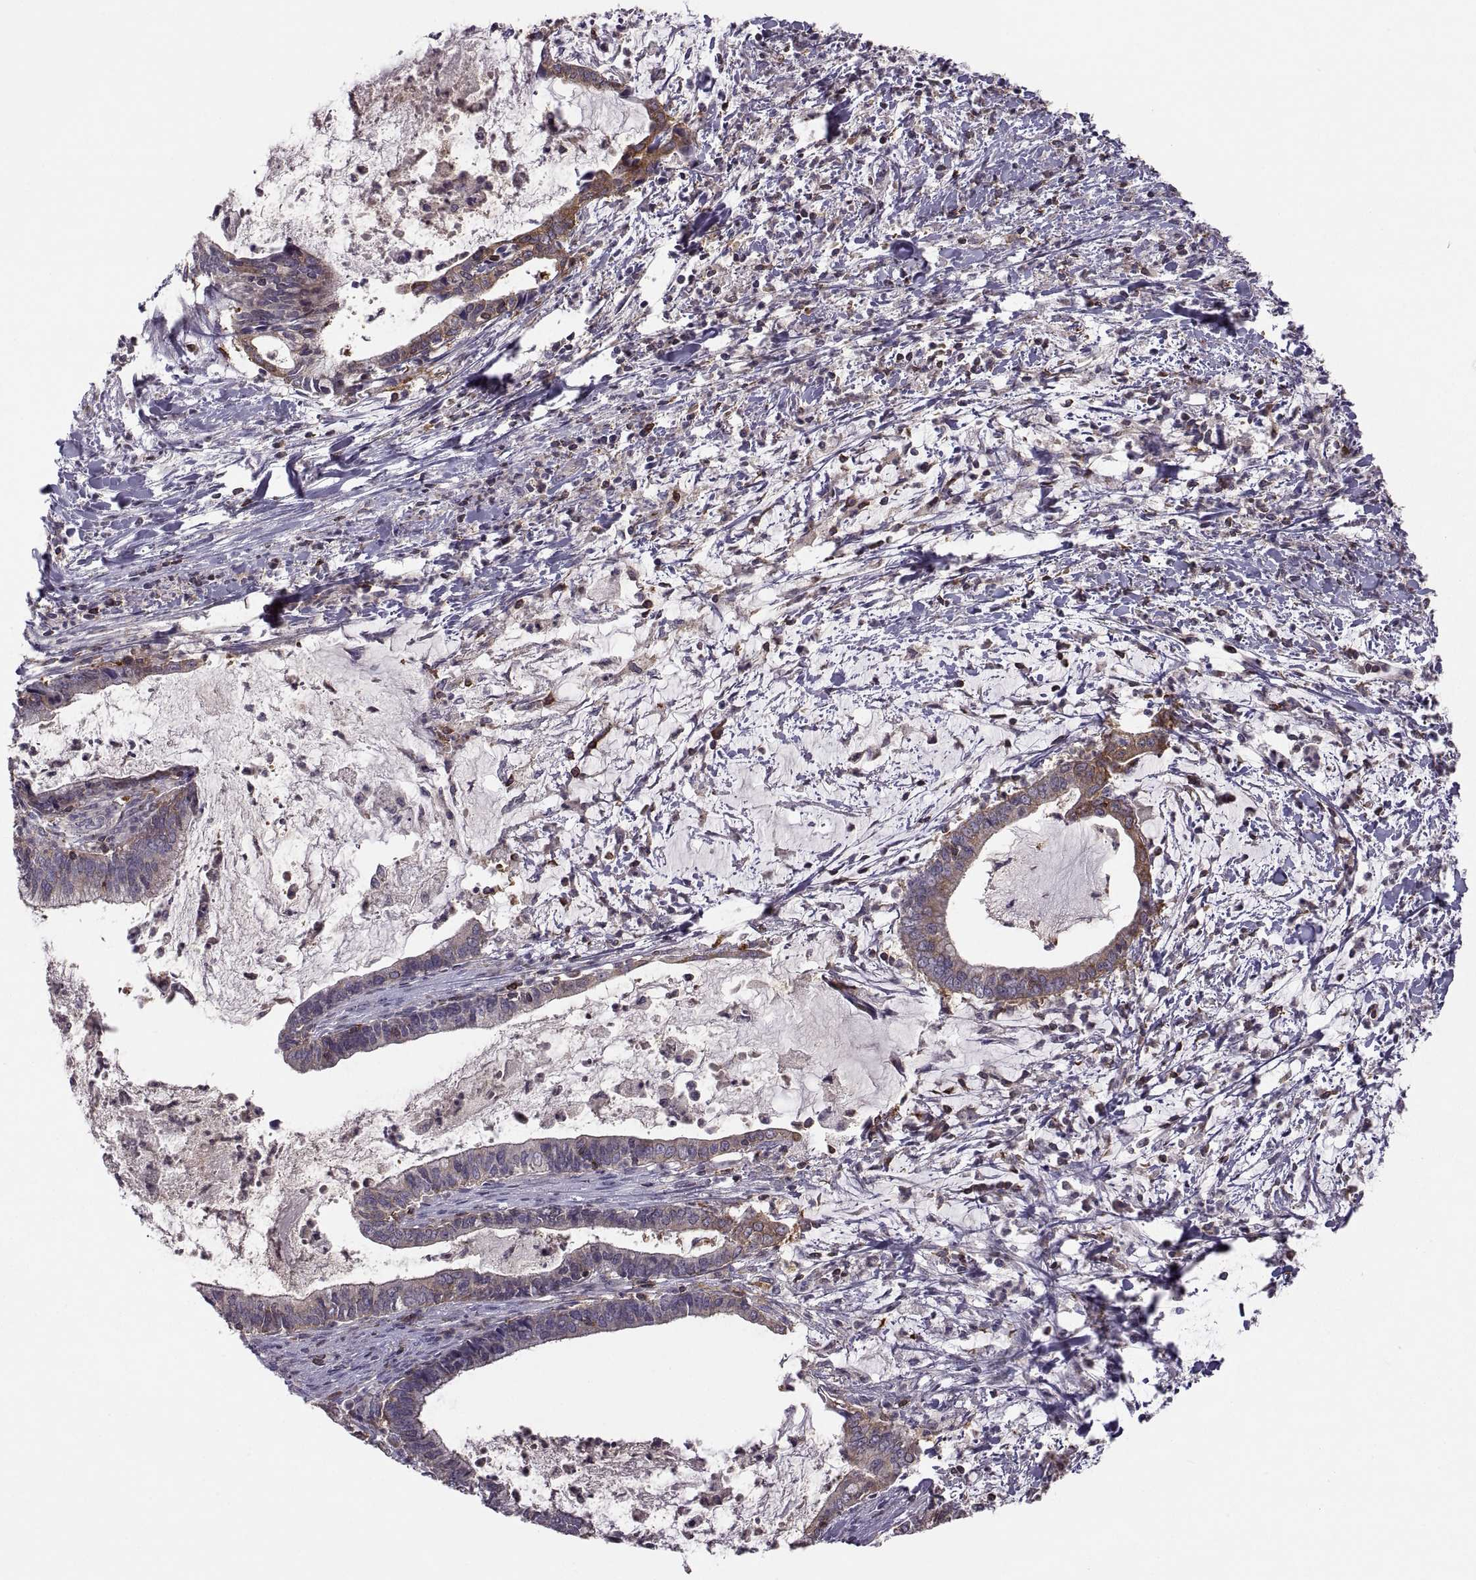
{"staining": {"intensity": "moderate", "quantity": "<25%", "location": "cytoplasmic/membranous"}, "tissue": "cervical cancer", "cell_type": "Tumor cells", "image_type": "cancer", "snomed": [{"axis": "morphology", "description": "Adenocarcinoma, NOS"}, {"axis": "topography", "description": "Cervix"}], "caption": "High-magnification brightfield microscopy of adenocarcinoma (cervical) stained with DAB (3,3'-diaminobenzidine) (brown) and counterstained with hematoxylin (blue). tumor cells exhibit moderate cytoplasmic/membranous positivity is present in approximately<25% of cells. (Brightfield microscopy of DAB IHC at high magnification).", "gene": "EZR", "patient": {"sex": "female", "age": 42}}